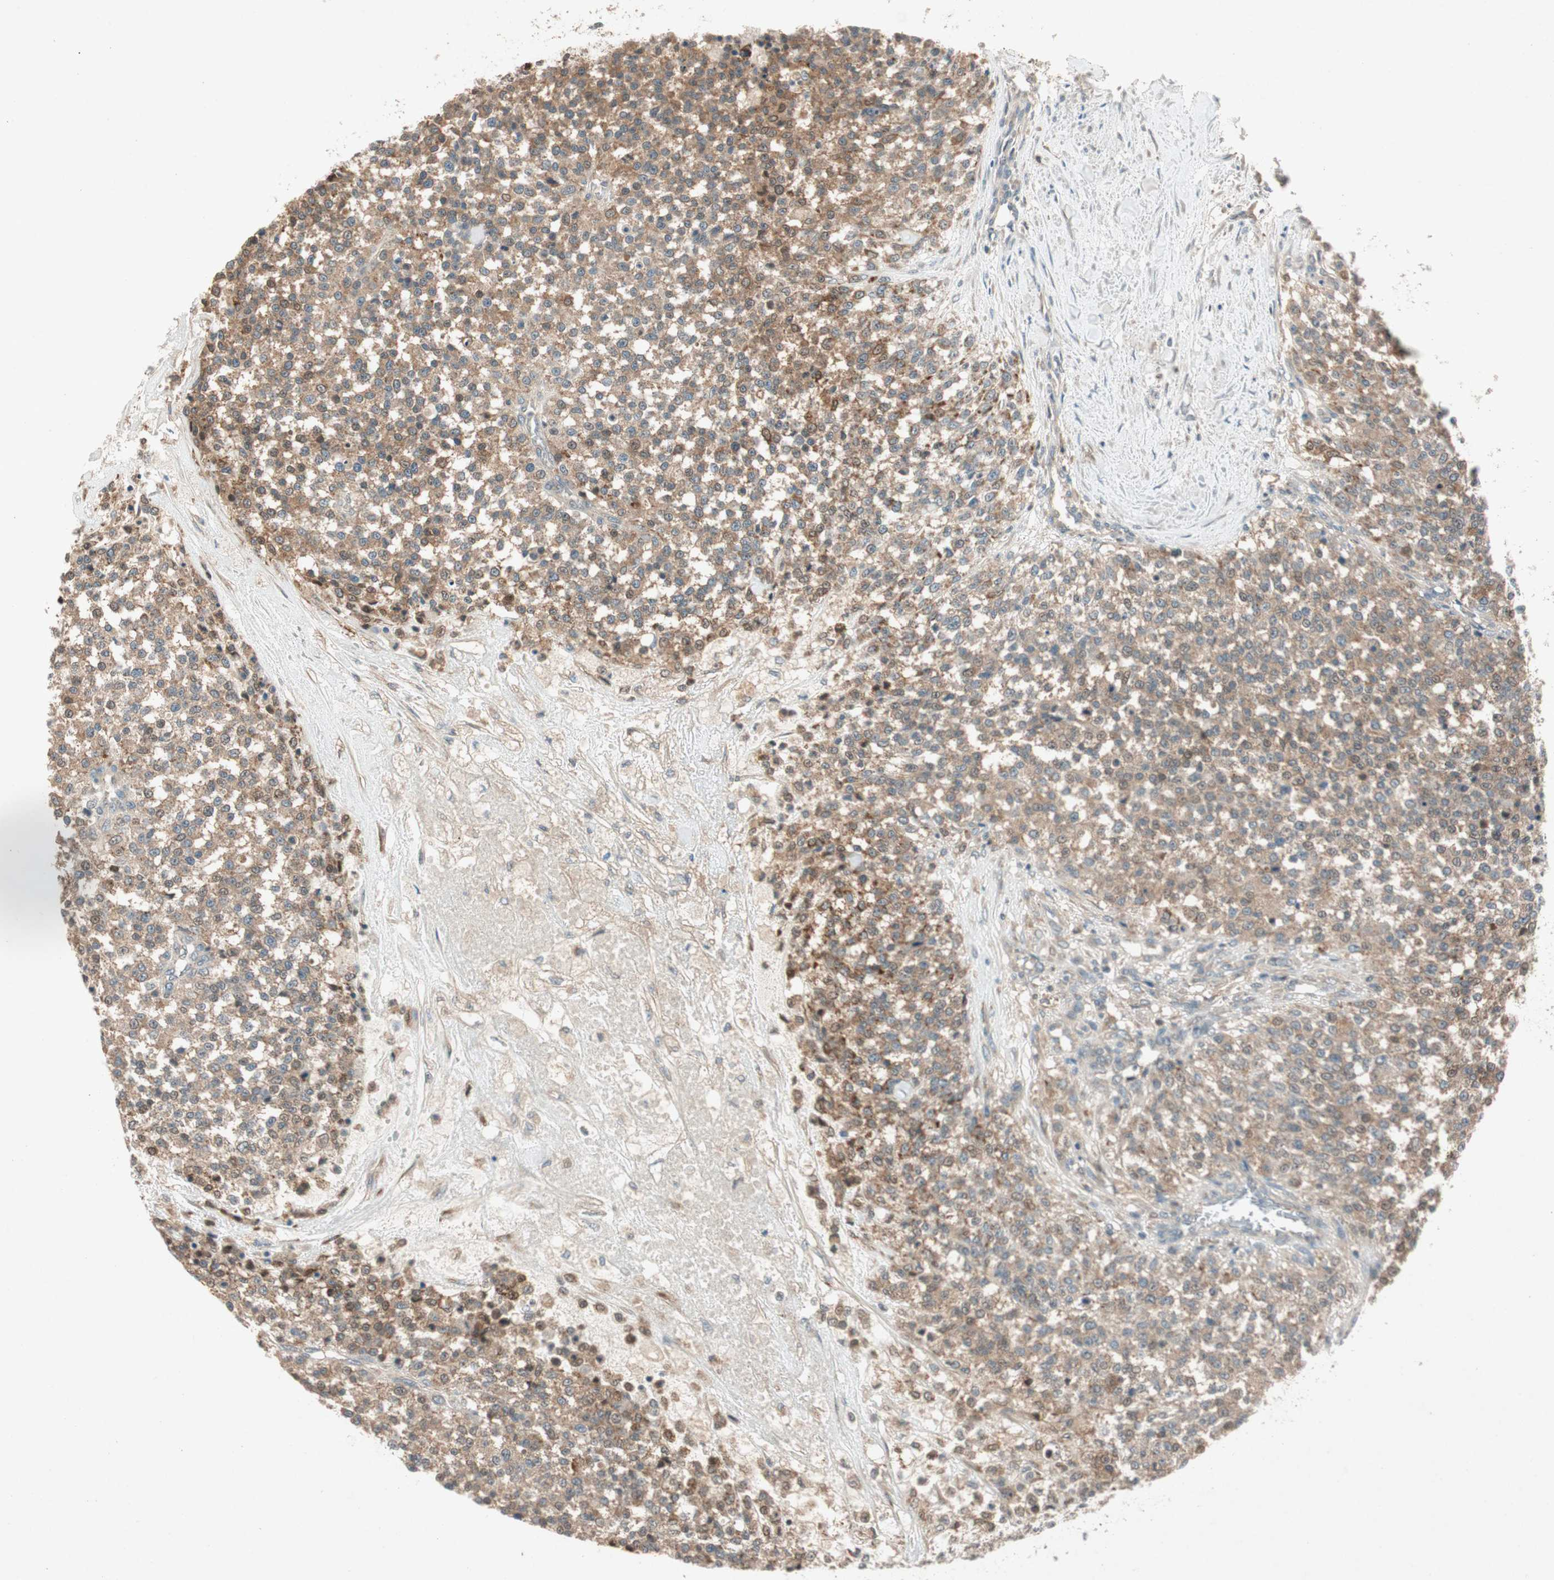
{"staining": {"intensity": "moderate", "quantity": ">75%", "location": "cytoplasmic/membranous"}, "tissue": "testis cancer", "cell_type": "Tumor cells", "image_type": "cancer", "snomed": [{"axis": "morphology", "description": "Seminoma, NOS"}, {"axis": "topography", "description": "Testis"}], "caption": "Testis cancer stained with a brown dye shows moderate cytoplasmic/membranous positive staining in approximately >75% of tumor cells.", "gene": "NCLN", "patient": {"sex": "male", "age": 59}}